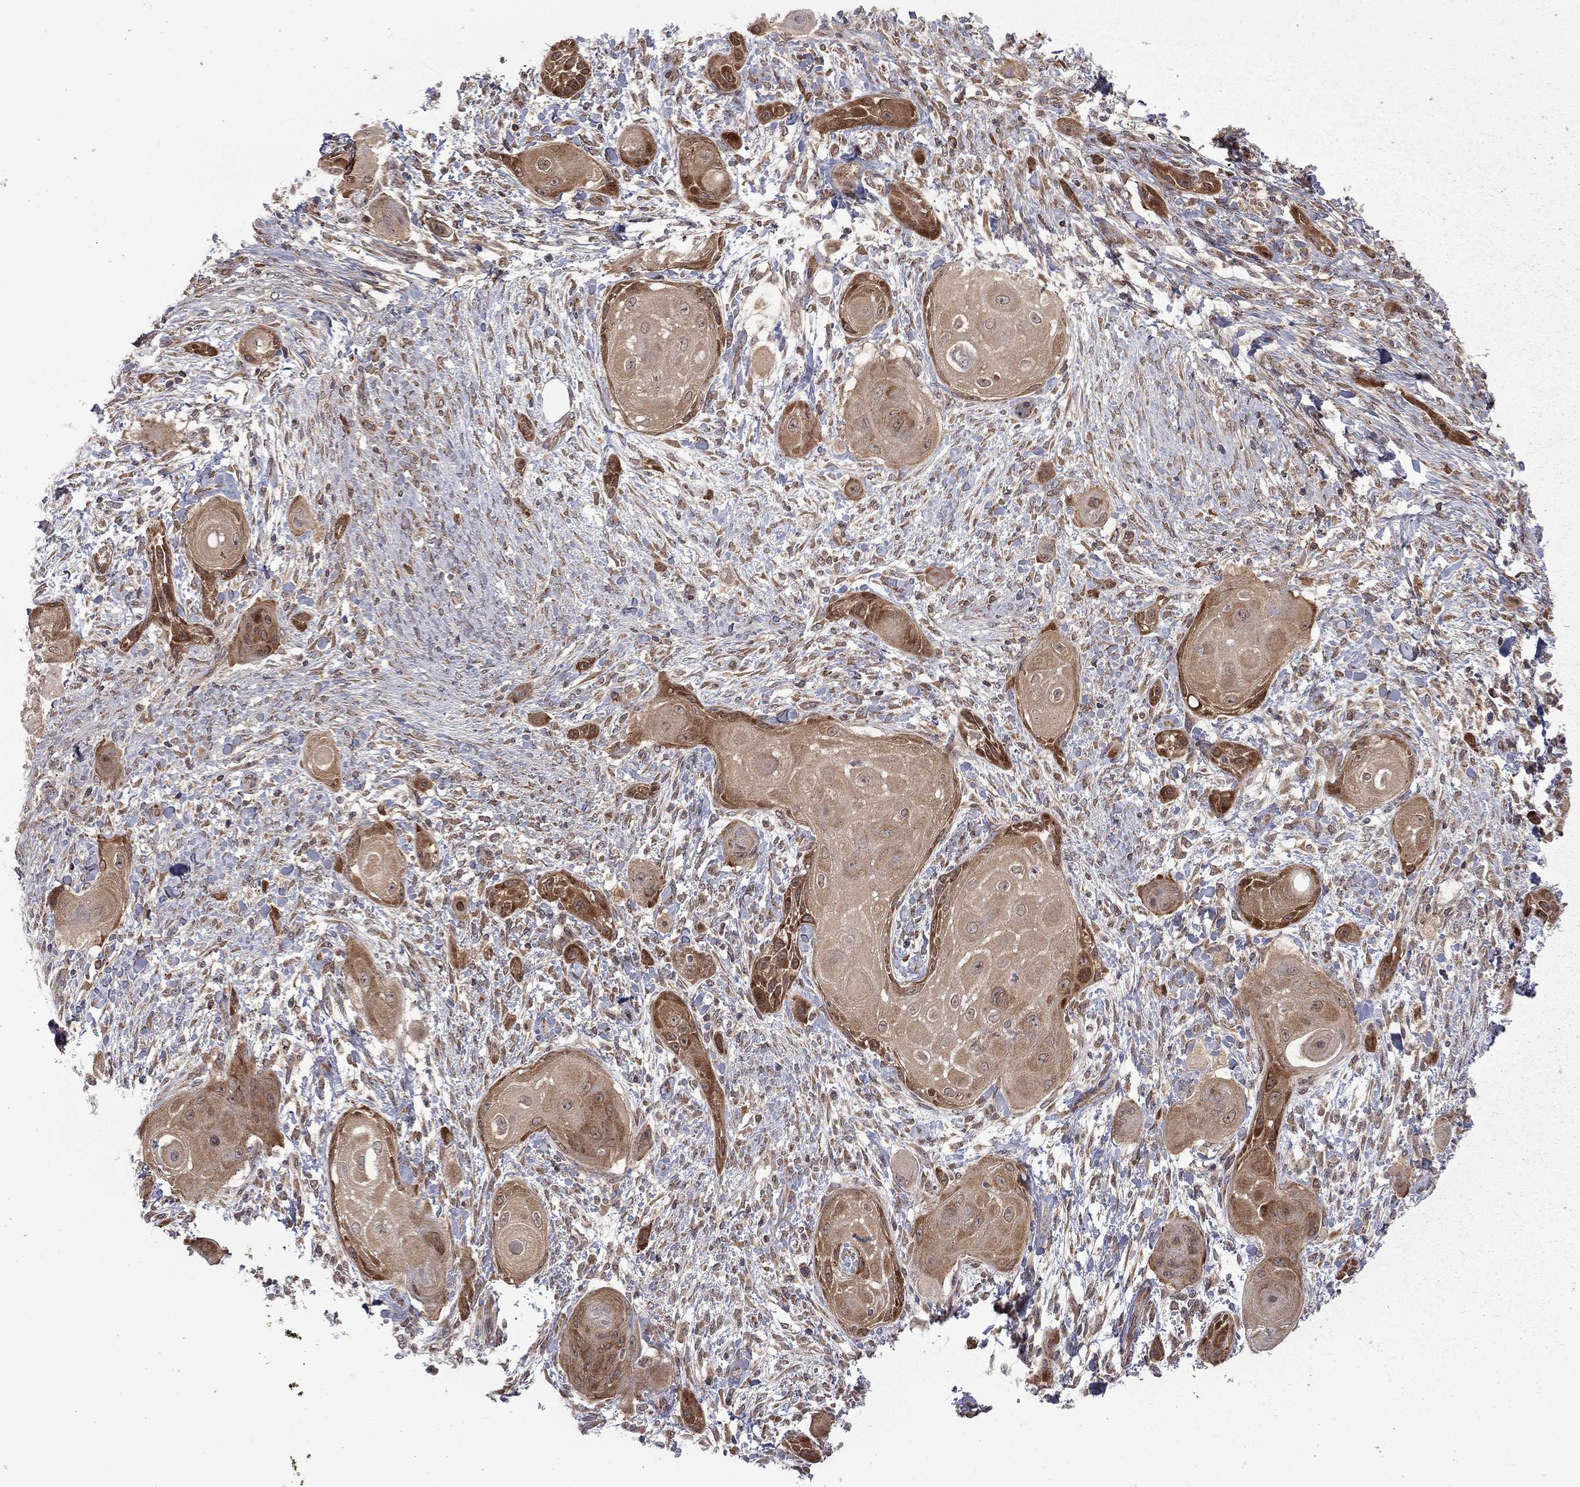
{"staining": {"intensity": "moderate", "quantity": ">75%", "location": "cytoplasmic/membranous"}, "tissue": "skin cancer", "cell_type": "Tumor cells", "image_type": "cancer", "snomed": [{"axis": "morphology", "description": "Squamous cell carcinoma, NOS"}, {"axis": "topography", "description": "Skin"}], "caption": "Immunohistochemical staining of squamous cell carcinoma (skin) exhibits moderate cytoplasmic/membranous protein positivity in about >75% of tumor cells. Immunohistochemistry stains the protein of interest in brown and the nuclei are stained blue.", "gene": "NAA50", "patient": {"sex": "male", "age": 62}}